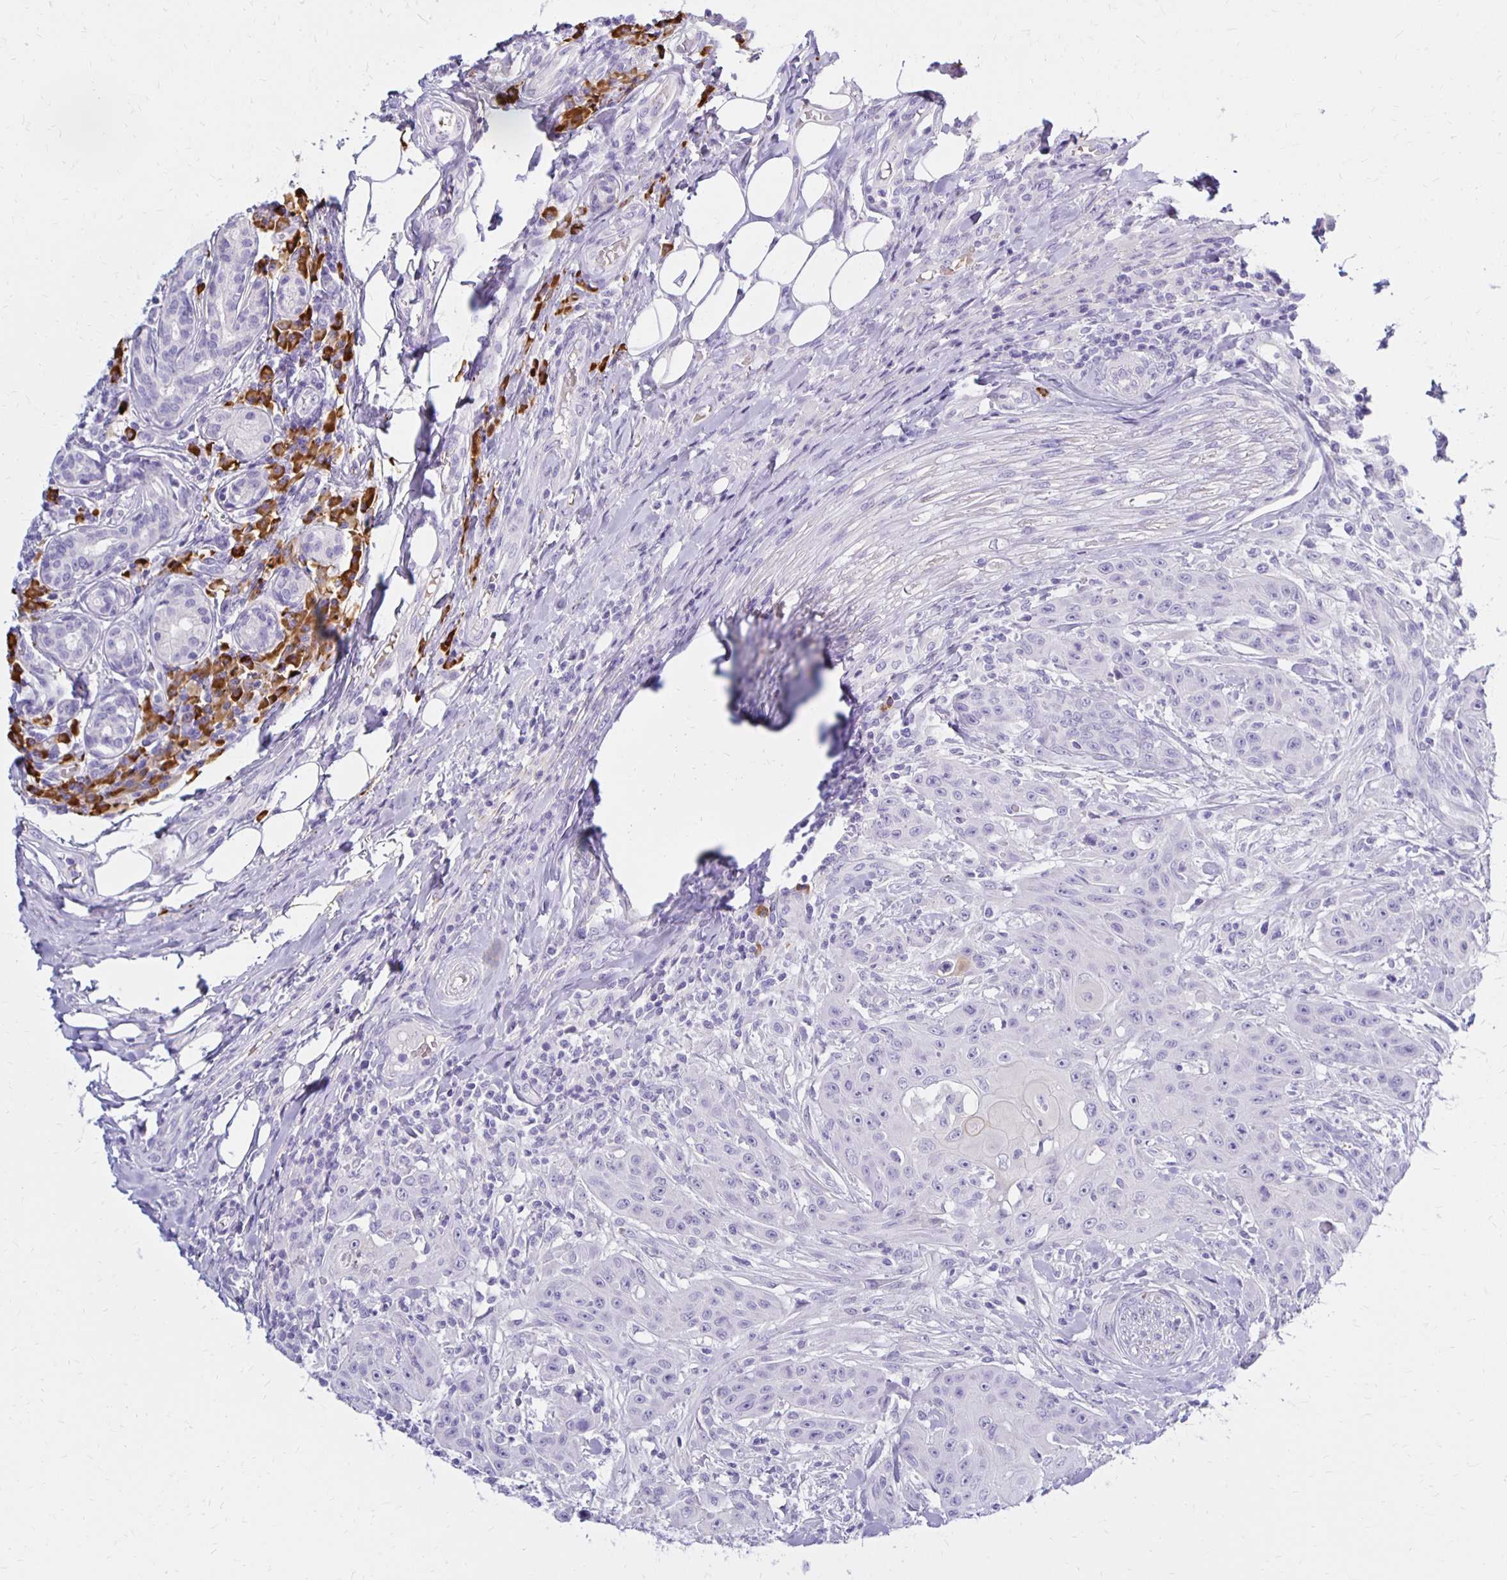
{"staining": {"intensity": "negative", "quantity": "none", "location": "none"}, "tissue": "head and neck cancer", "cell_type": "Tumor cells", "image_type": "cancer", "snomed": [{"axis": "morphology", "description": "Normal tissue, NOS"}, {"axis": "morphology", "description": "Squamous cell carcinoma, NOS"}, {"axis": "topography", "description": "Oral tissue"}, {"axis": "topography", "description": "Head-Neck"}], "caption": "Human head and neck cancer stained for a protein using IHC shows no expression in tumor cells.", "gene": "FNTB", "patient": {"sex": "female", "age": 55}}